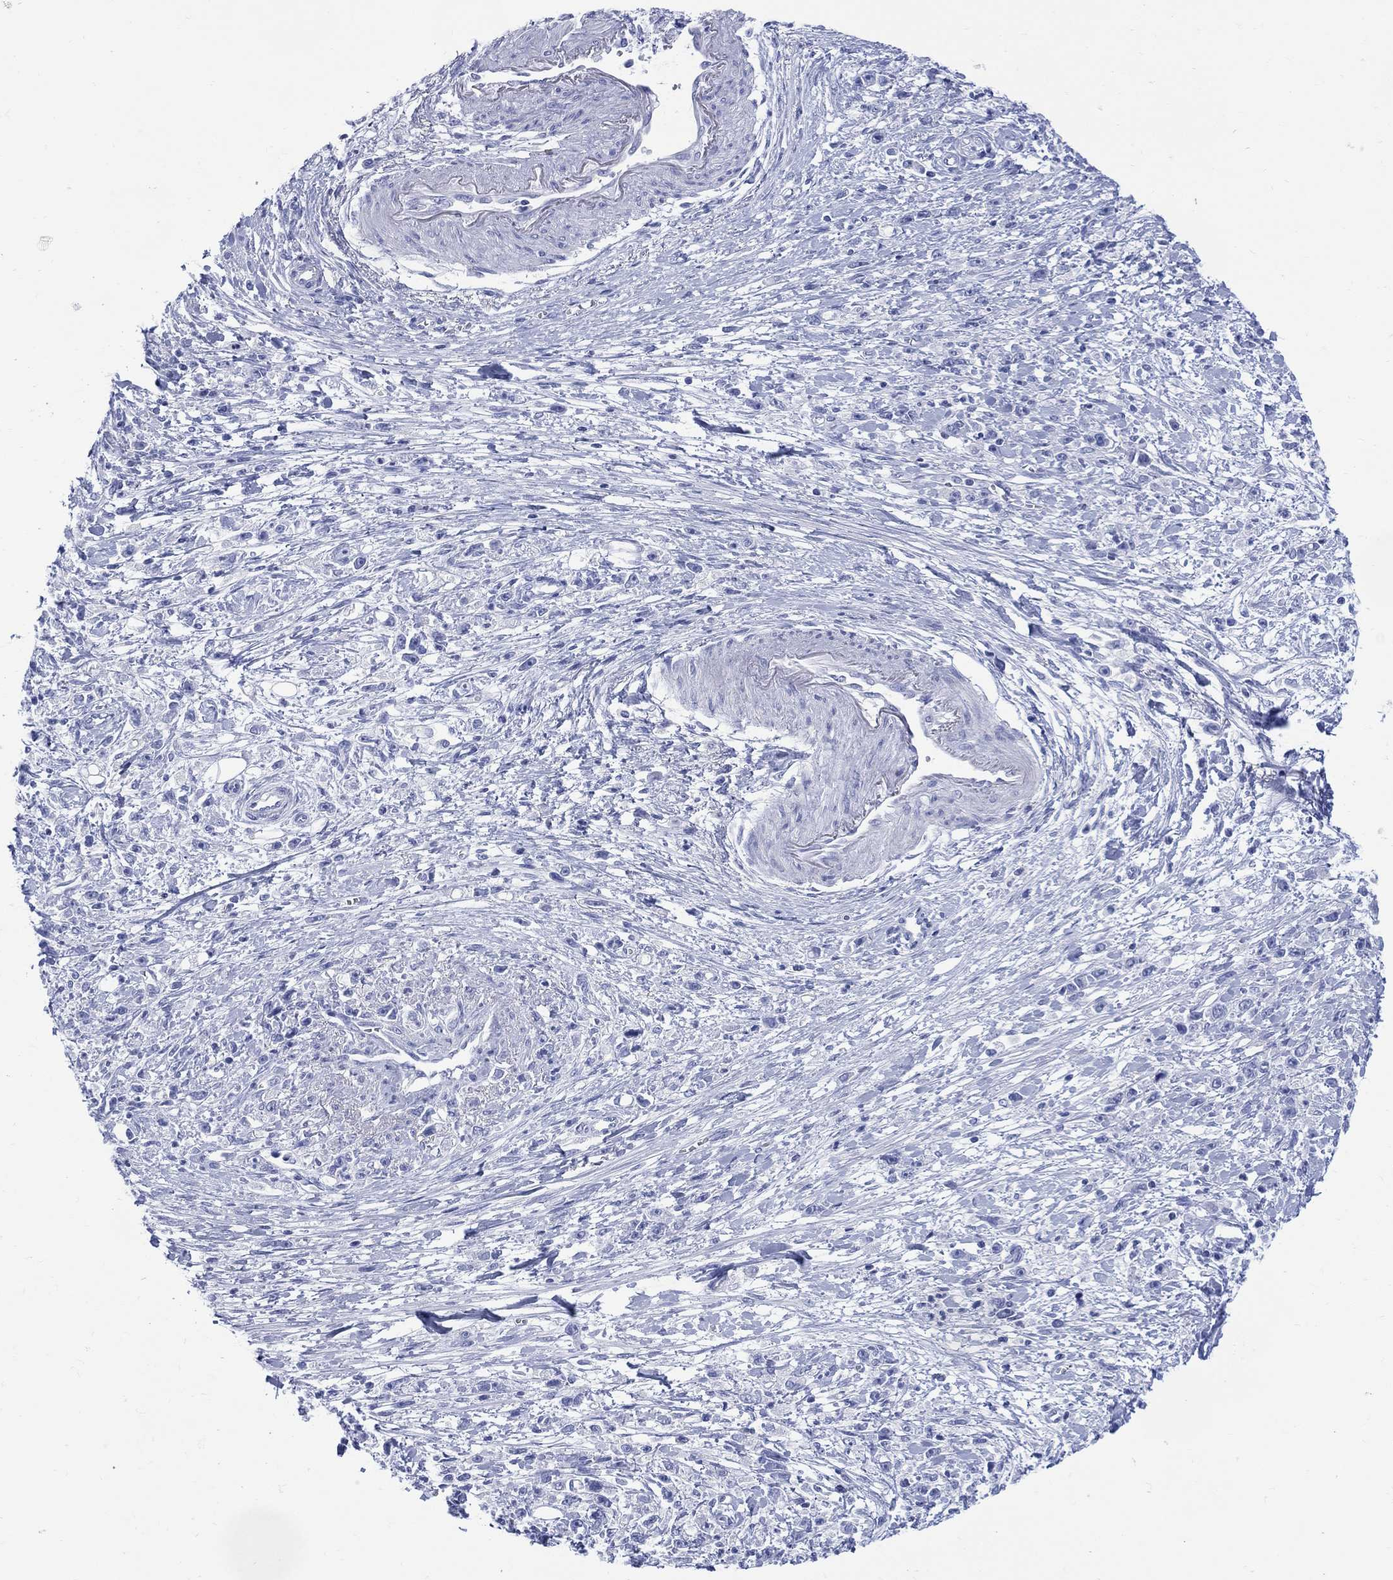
{"staining": {"intensity": "negative", "quantity": "none", "location": "none"}, "tissue": "stomach cancer", "cell_type": "Tumor cells", "image_type": "cancer", "snomed": [{"axis": "morphology", "description": "Adenocarcinoma, NOS"}, {"axis": "topography", "description": "Stomach"}], "caption": "A high-resolution histopathology image shows IHC staining of stomach cancer (adenocarcinoma), which demonstrates no significant positivity in tumor cells.", "gene": "LRRD1", "patient": {"sex": "female", "age": 59}}